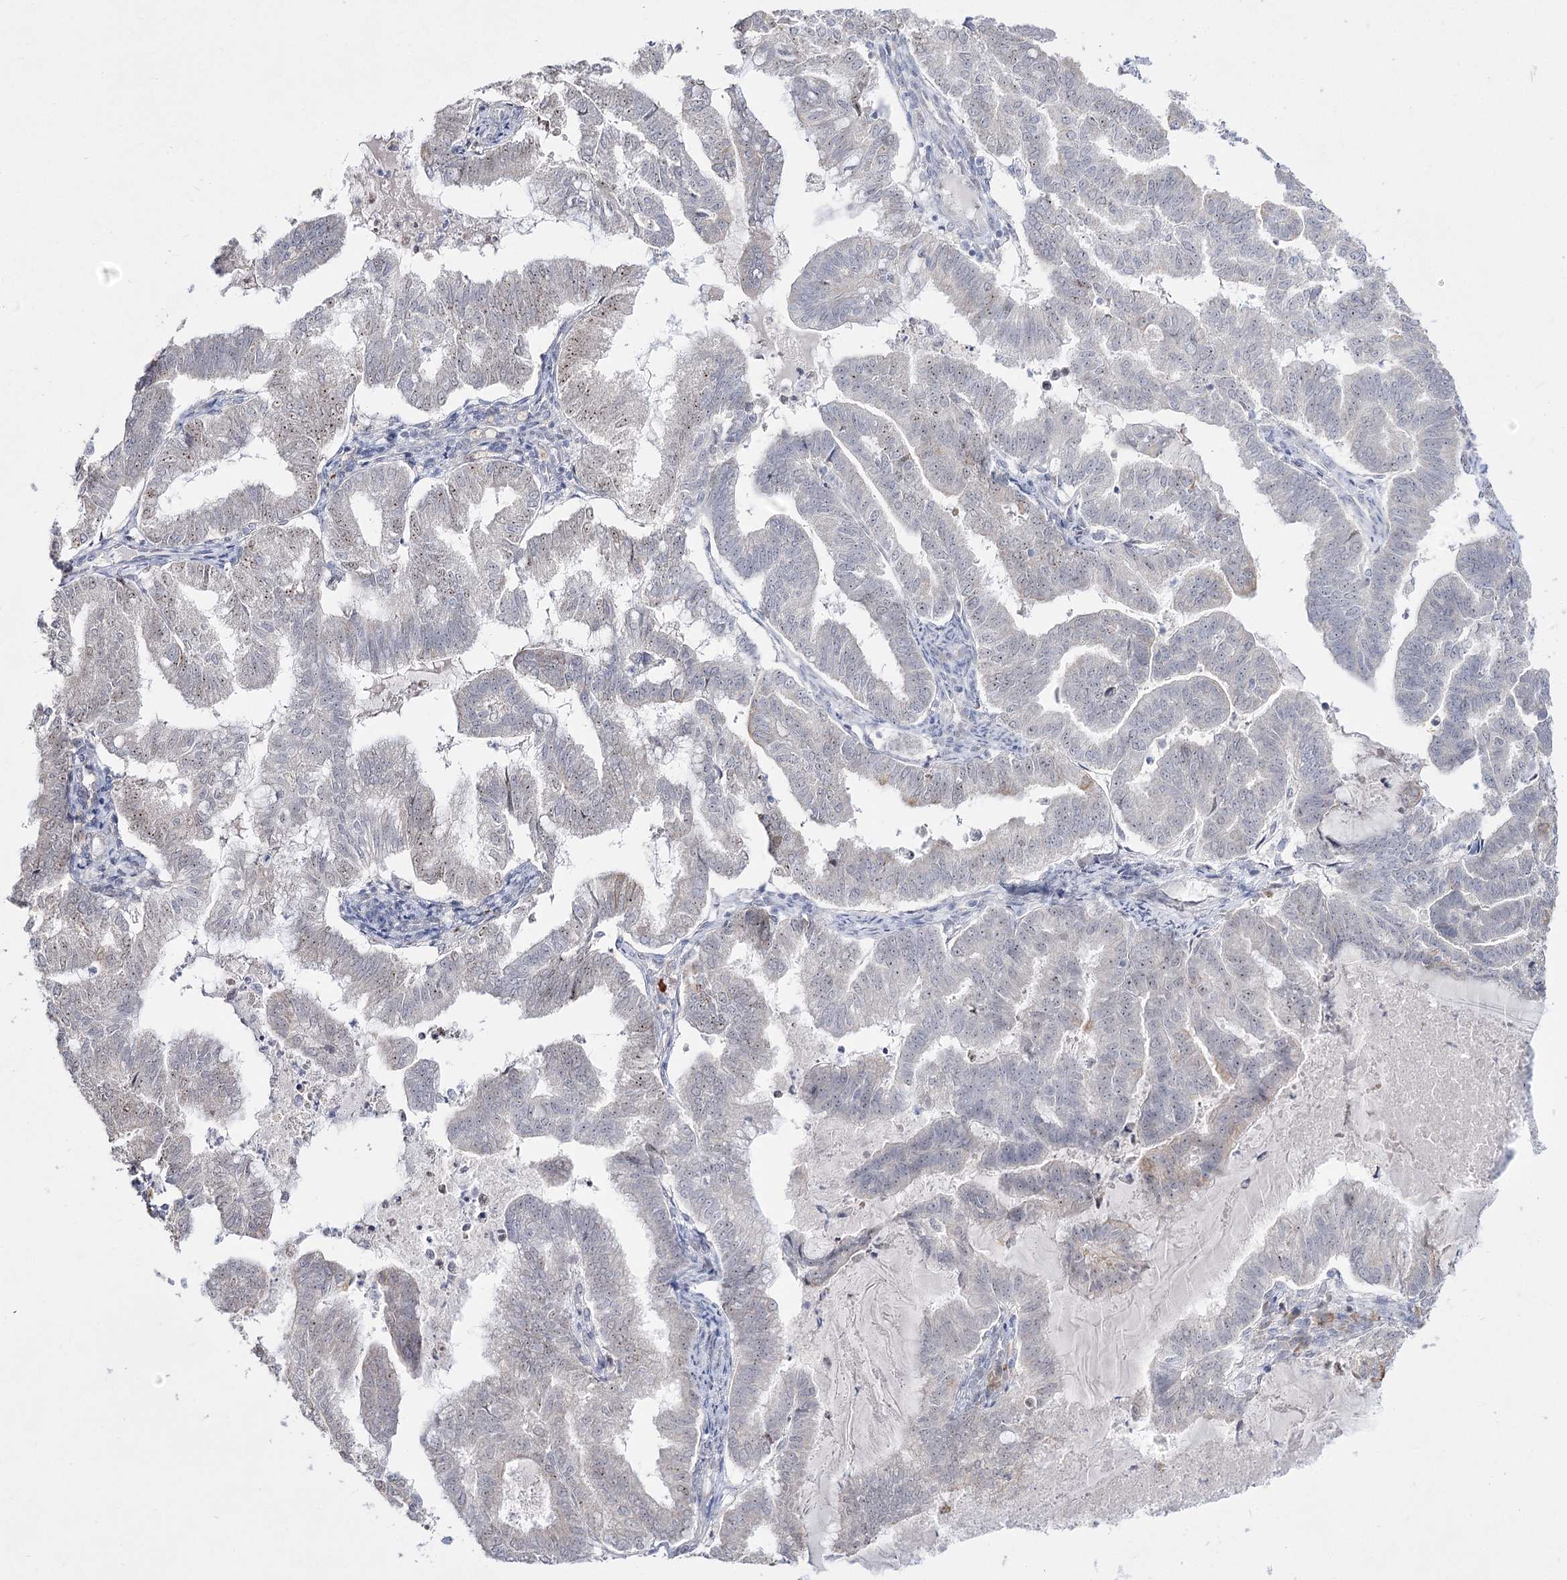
{"staining": {"intensity": "moderate", "quantity": ">75%", "location": "nuclear"}, "tissue": "endometrial cancer", "cell_type": "Tumor cells", "image_type": "cancer", "snomed": [{"axis": "morphology", "description": "Adenocarcinoma, NOS"}, {"axis": "topography", "description": "Endometrium"}], "caption": "Immunohistochemical staining of endometrial adenocarcinoma reveals medium levels of moderate nuclear expression in about >75% of tumor cells.", "gene": "DDX50", "patient": {"sex": "female", "age": 79}}